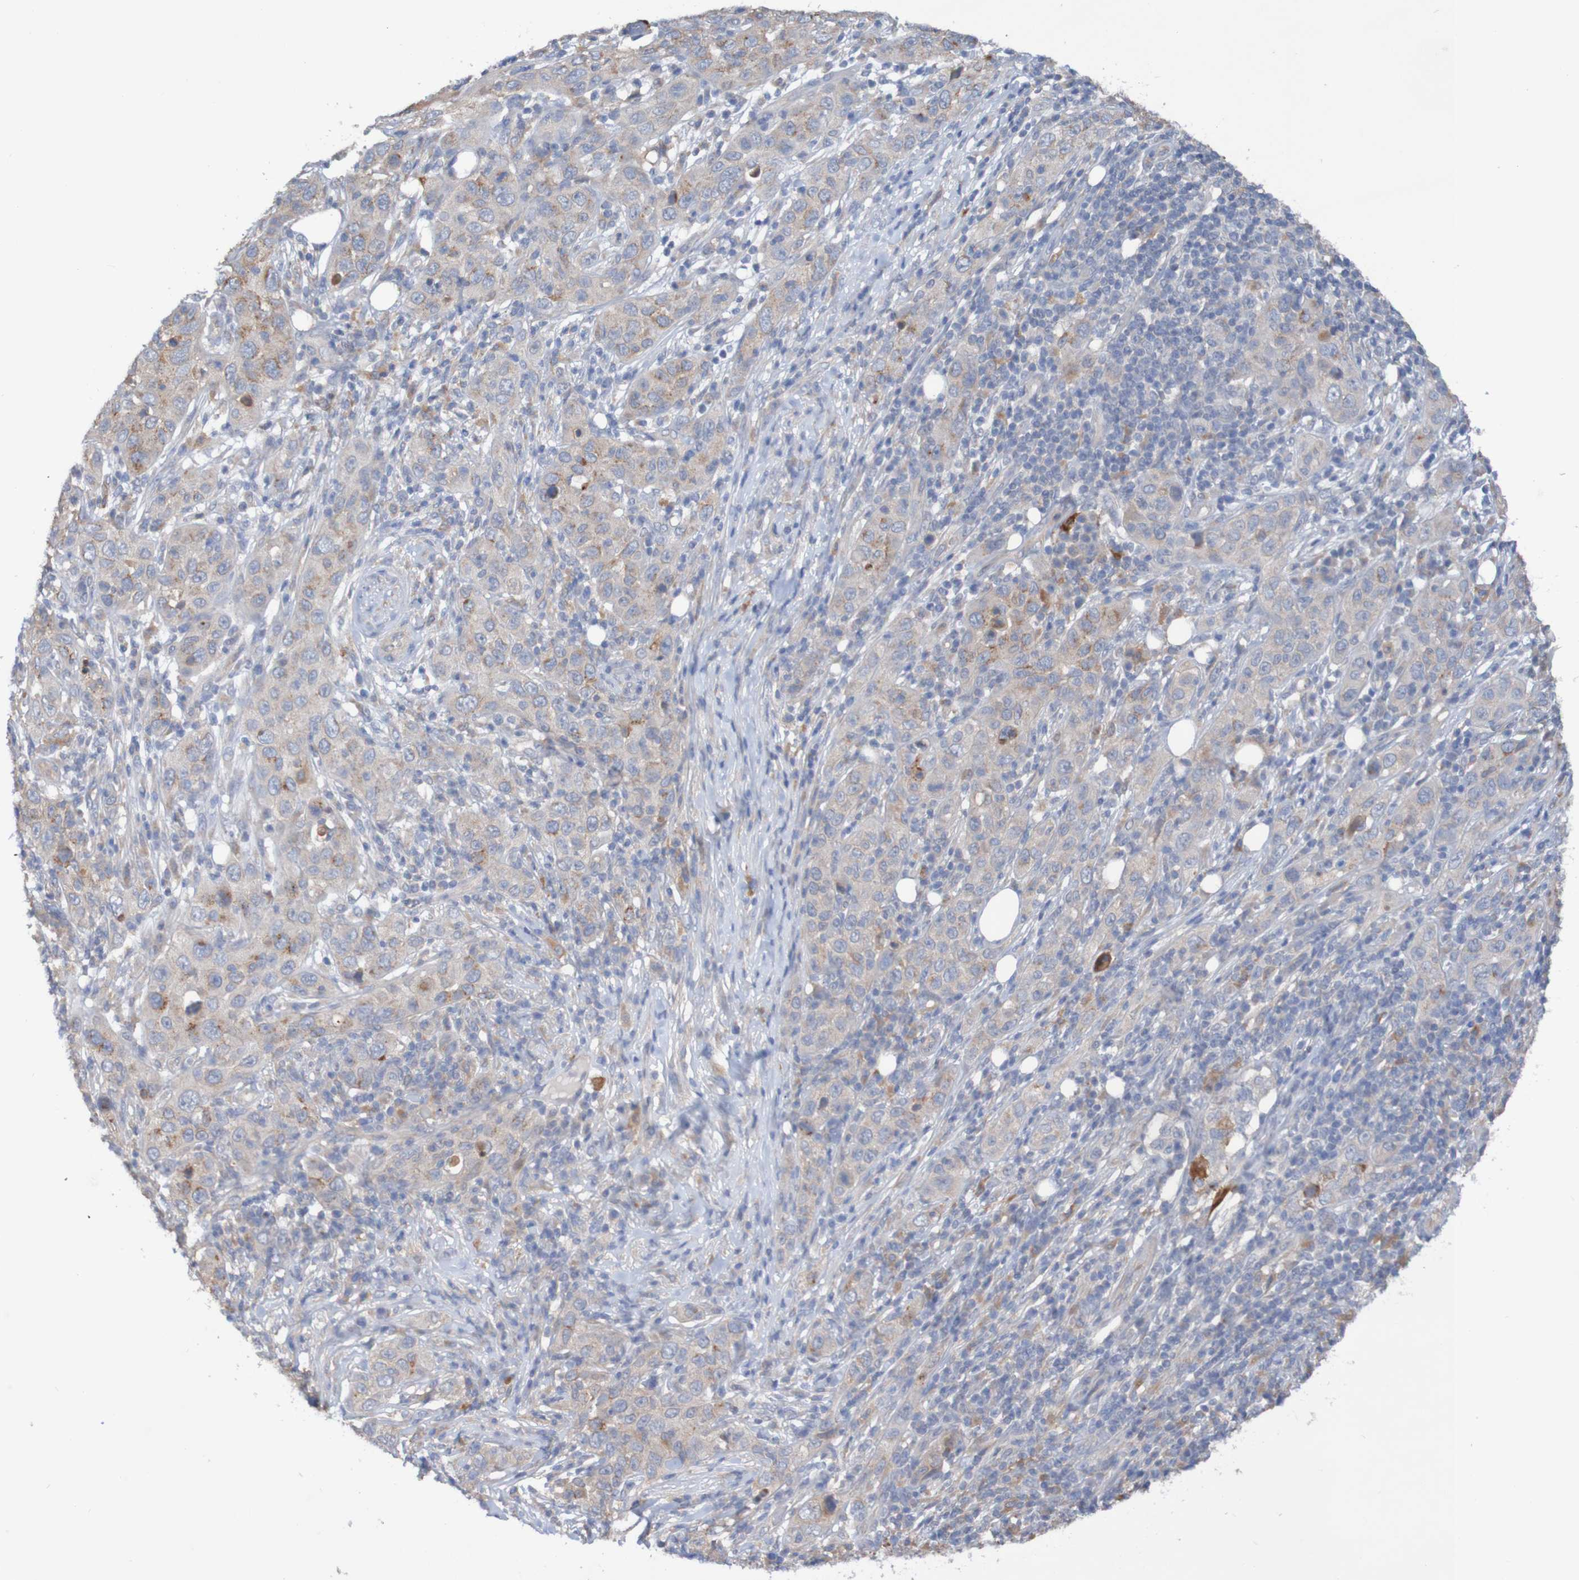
{"staining": {"intensity": "moderate", "quantity": "<25%", "location": "cytoplasmic/membranous"}, "tissue": "skin cancer", "cell_type": "Tumor cells", "image_type": "cancer", "snomed": [{"axis": "morphology", "description": "Squamous cell carcinoma, NOS"}, {"axis": "topography", "description": "Skin"}], "caption": "Moderate cytoplasmic/membranous staining is present in about <25% of tumor cells in skin cancer.", "gene": "PHYH", "patient": {"sex": "female", "age": 88}}